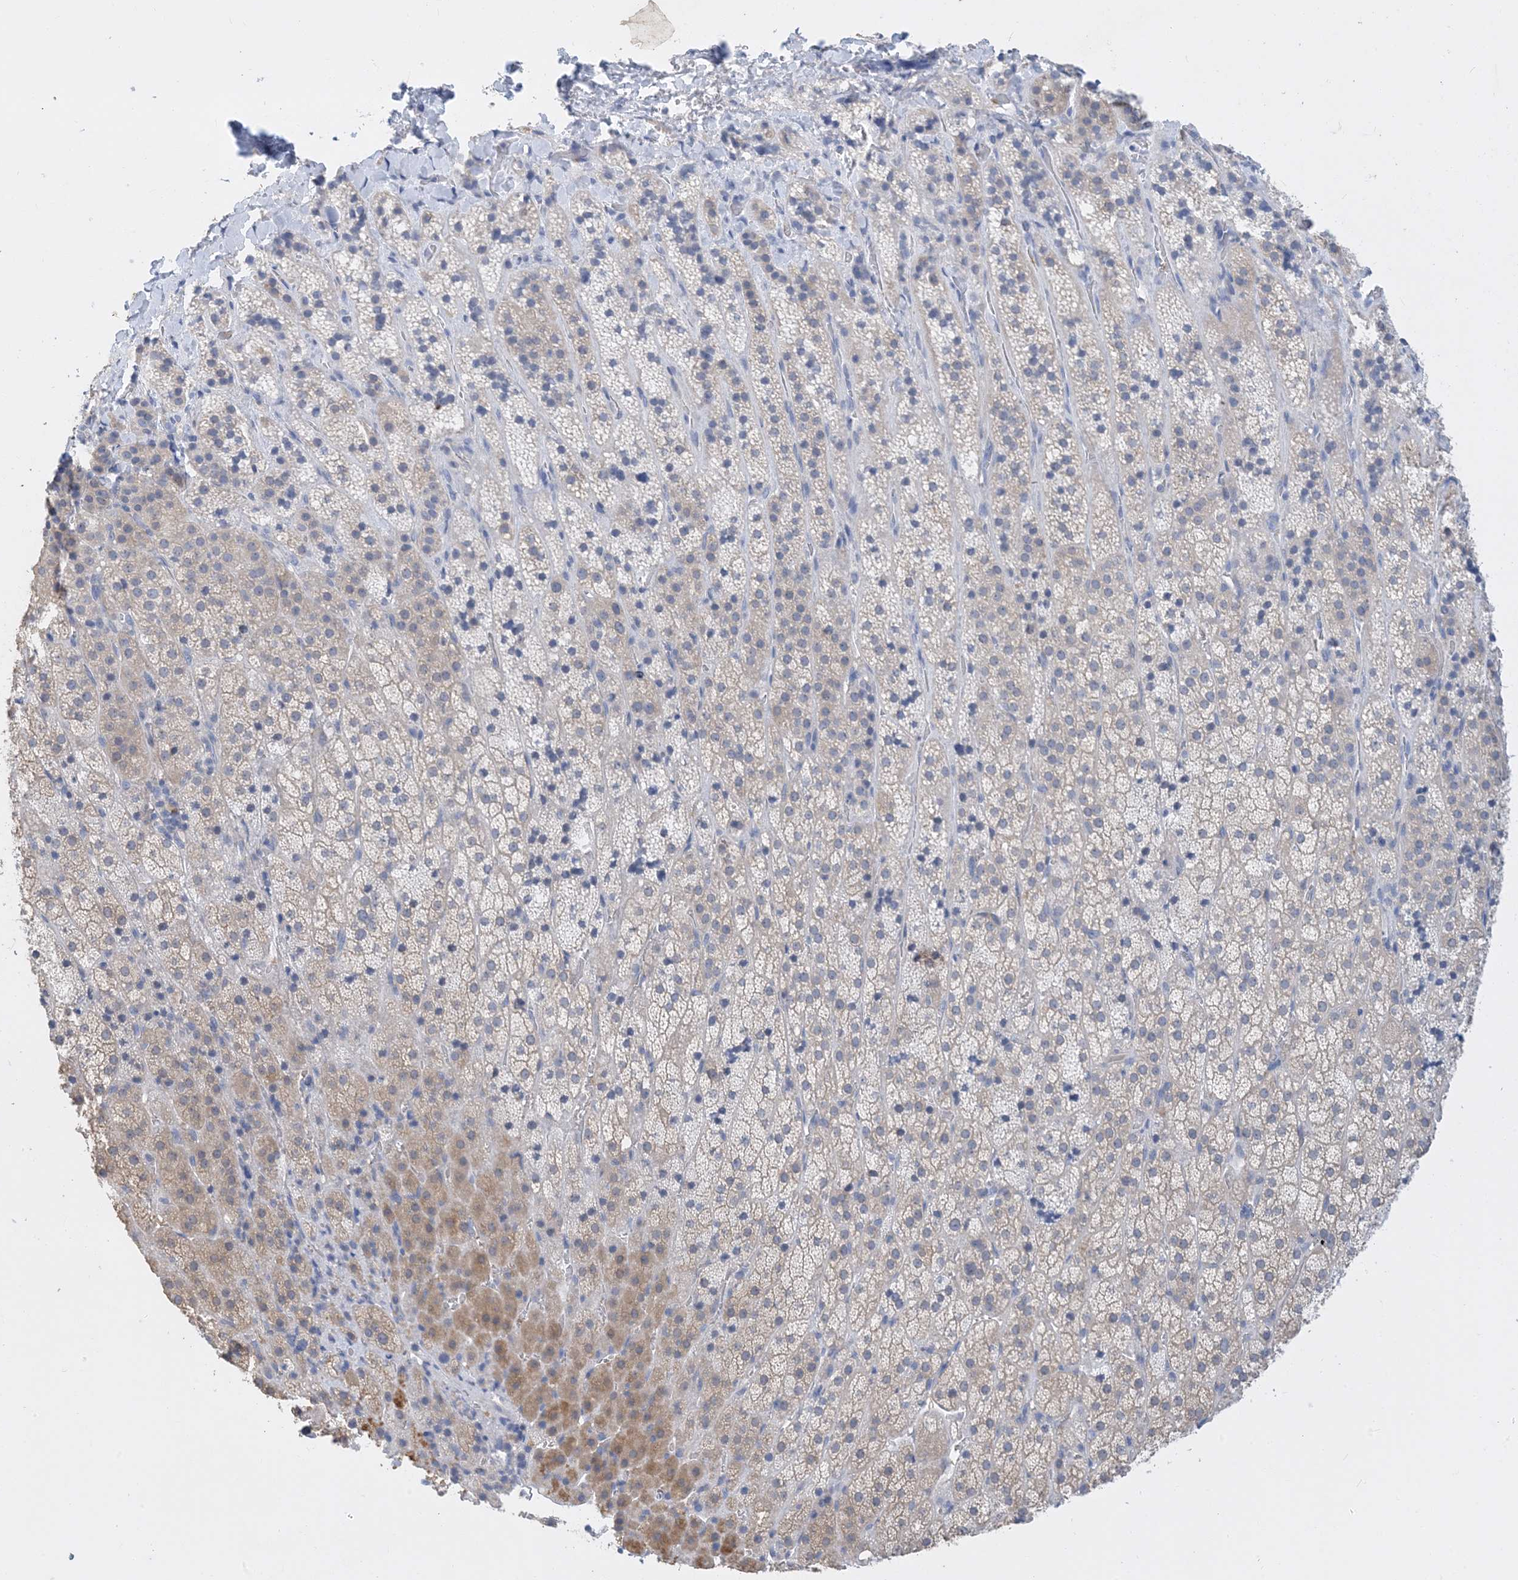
{"staining": {"intensity": "moderate", "quantity": "<25%", "location": "cytoplasmic/membranous"}, "tissue": "adrenal gland", "cell_type": "Glandular cells", "image_type": "normal", "snomed": [{"axis": "morphology", "description": "Normal tissue, NOS"}, {"axis": "topography", "description": "Adrenal gland"}], "caption": "IHC (DAB (3,3'-diaminobenzidine)) staining of unremarkable adrenal gland shows moderate cytoplasmic/membranous protein staining in about <25% of glandular cells.", "gene": "KPRP", "patient": {"sex": "female", "age": 57}}